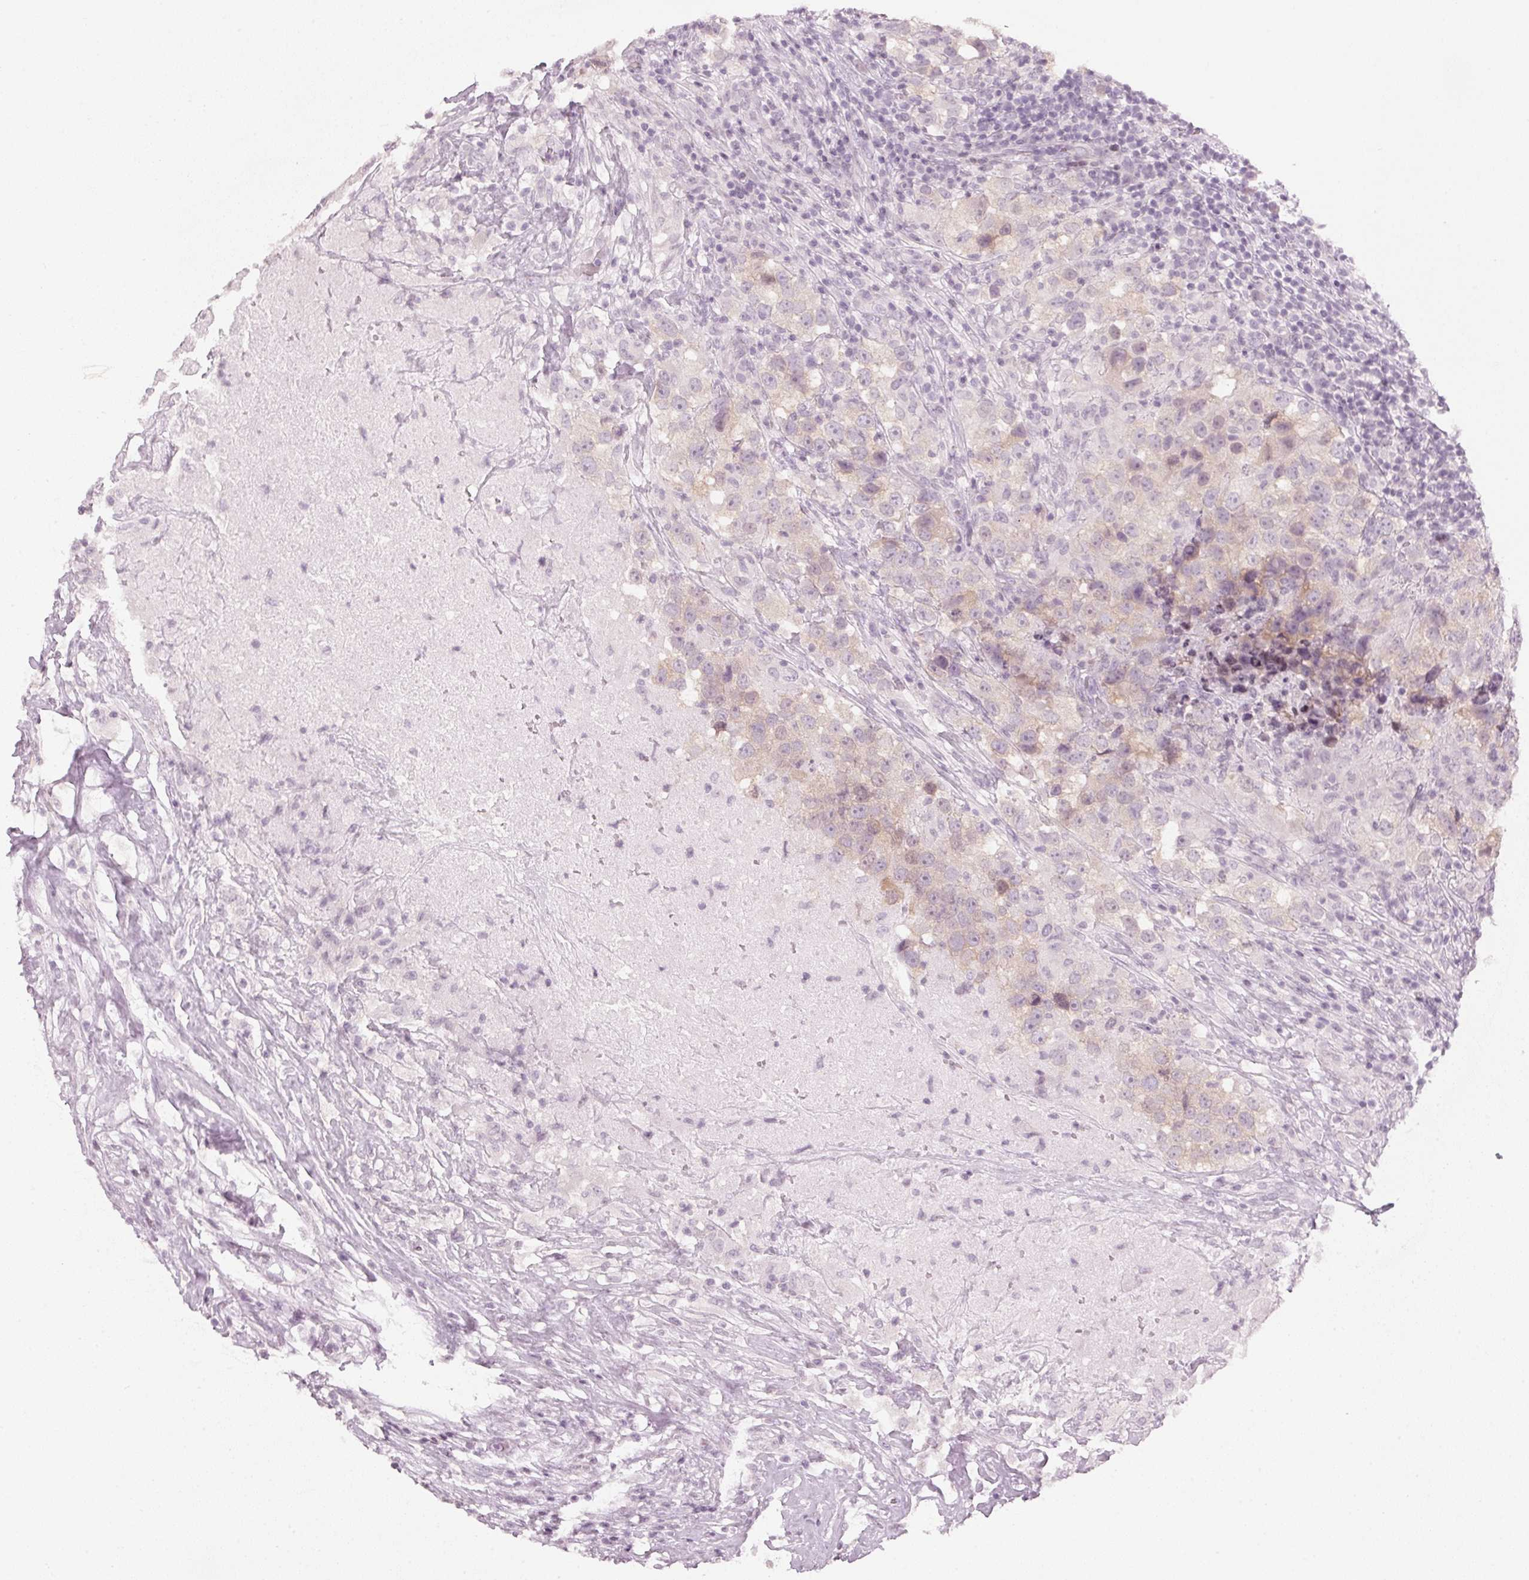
{"staining": {"intensity": "weak", "quantity": "<25%", "location": "cytoplasmic/membranous"}, "tissue": "testis cancer", "cell_type": "Tumor cells", "image_type": "cancer", "snomed": [{"axis": "morphology", "description": "Seminoma, NOS"}, {"axis": "topography", "description": "Testis"}], "caption": "An IHC histopathology image of testis cancer (seminoma) is shown. There is no staining in tumor cells of testis cancer (seminoma).", "gene": "SFRP4", "patient": {"sex": "male", "age": 46}}